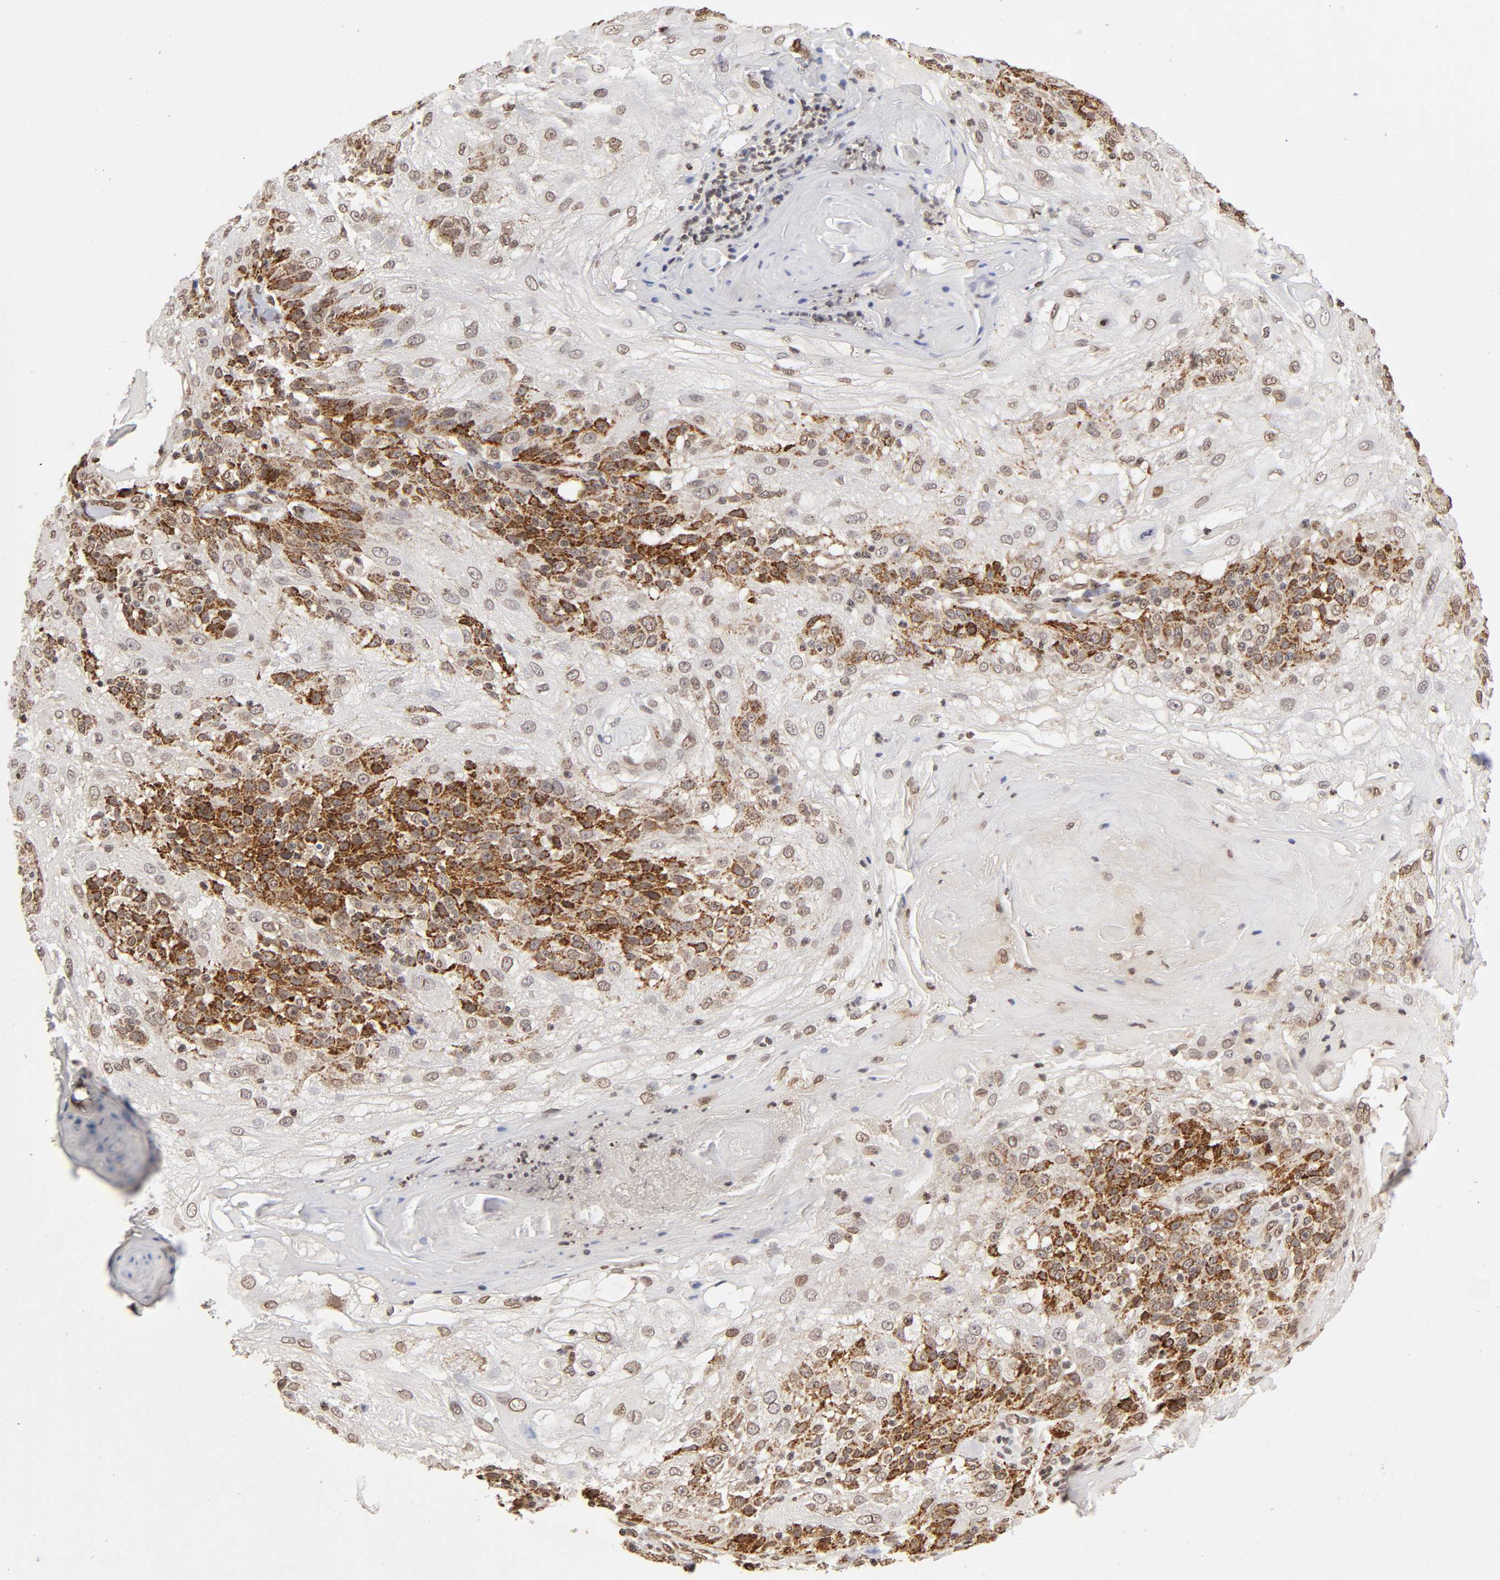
{"staining": {"intensity": "strong", "quantity": "<25%", "location": "cytoplasmic/membranous,nuclear"}, "tissue": "skin cancer", "cell_type": "Tumor cells", "image_type": "cancer", "snomed": [{"axis": "morphology", "description": "Normal tissue, NOS"}, {"axis": "morphology", "description": "Squamous cell carcinoma, NOS"}, {"axis": "topography", "description": "Skin"}], "caption": "Protein positivity by IHC shows strong cytoplasmic/membranous and nuclear positivity in about <25% of tumor cells in skin cancer.", "gene": "MLLT6", "patient": {"sex": "female", "age": 83}}